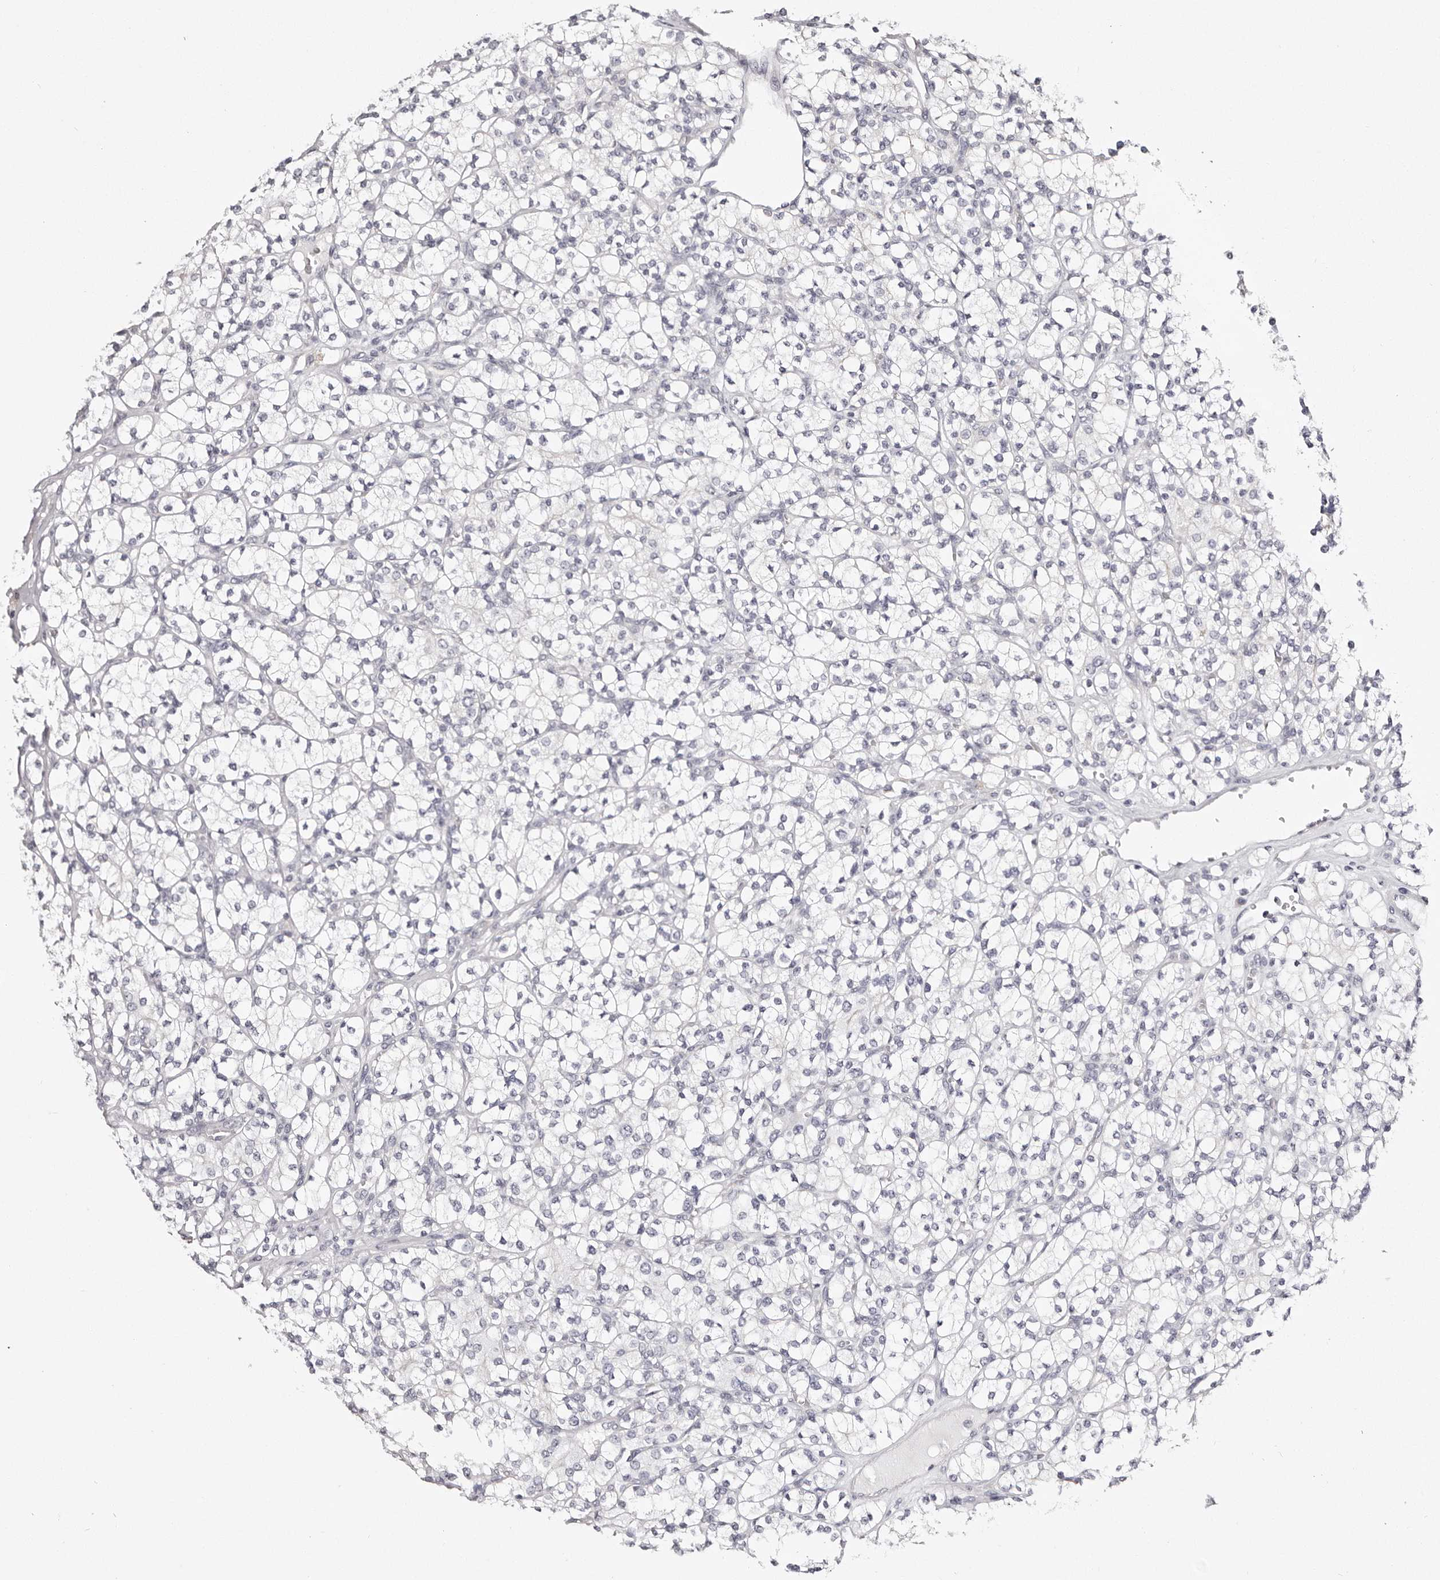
{"staining": {"intensity": "negative", "quantity": "none", "location": "none"}, "tissue": "renal cancer", "cell_type": "Tumor cells", "image_type": "cancer", "snomed": [{"axis": "morphology", "description": "Adenocarcinoma, NOS"}, {"axis": "topography", "description": "Kidney"}], "caption": "Renal adenocarcinoma was stained to show a protein in brown. There is no significant positivity in tumor cells.", "gene": "ROM1", "patient": {"sex": "male", "age": 77}}